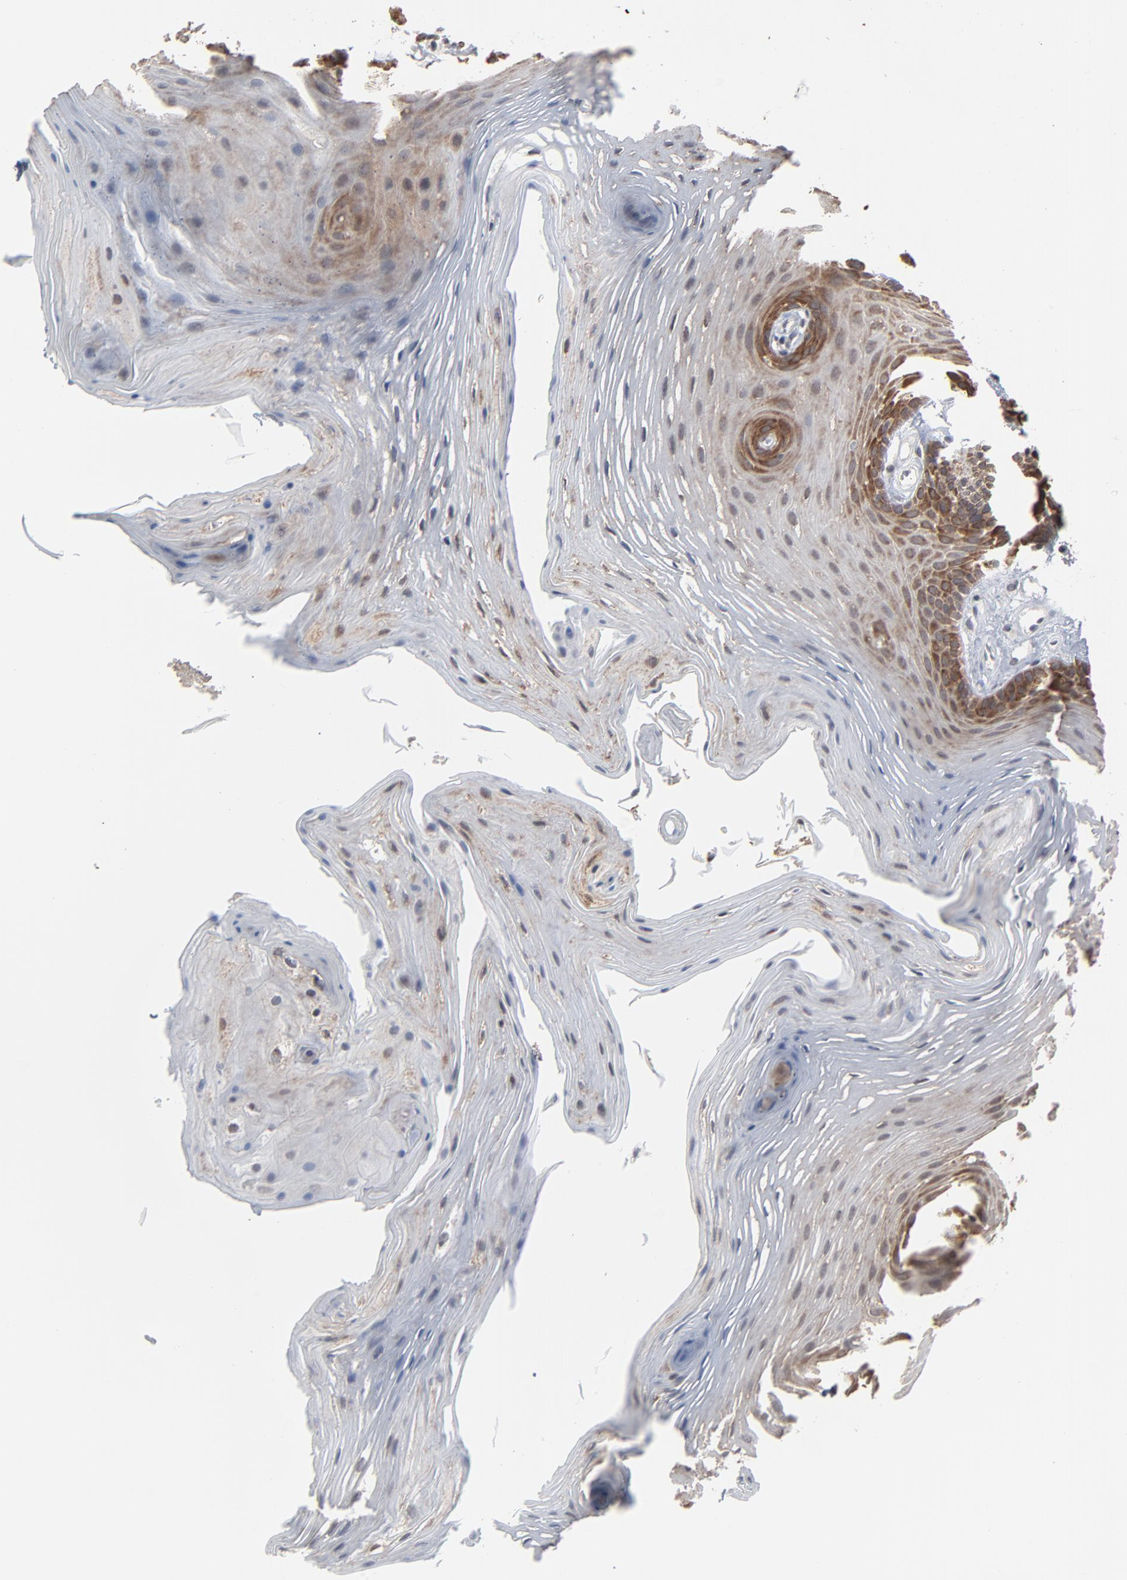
{"staining": {"intensity": "moderate", "quantity": ">75%", "location": "cytoplasmic/membranous"}, "tissue": "oral mucosa", "cell_type": "Squamous epithelial cells", "image_type": "normal", "snomed": [{"axis": "morphology", "description": "Normal tissue, NOS"}, {"axis": "topography", "description": "Oral tissue"}], "caption": "Immunohistochemical staining of normal human oral mucosa shows moderate cytoplasmic/membranous protein expression in approximately >75% of squamous epithelial cells. Using DAB (brown) and hematoxylin (blue) stains, captured at high magnification using brightfield microscopy.", "gene": "ITPR3", "patient": {"sex": "male", "age": 62}}